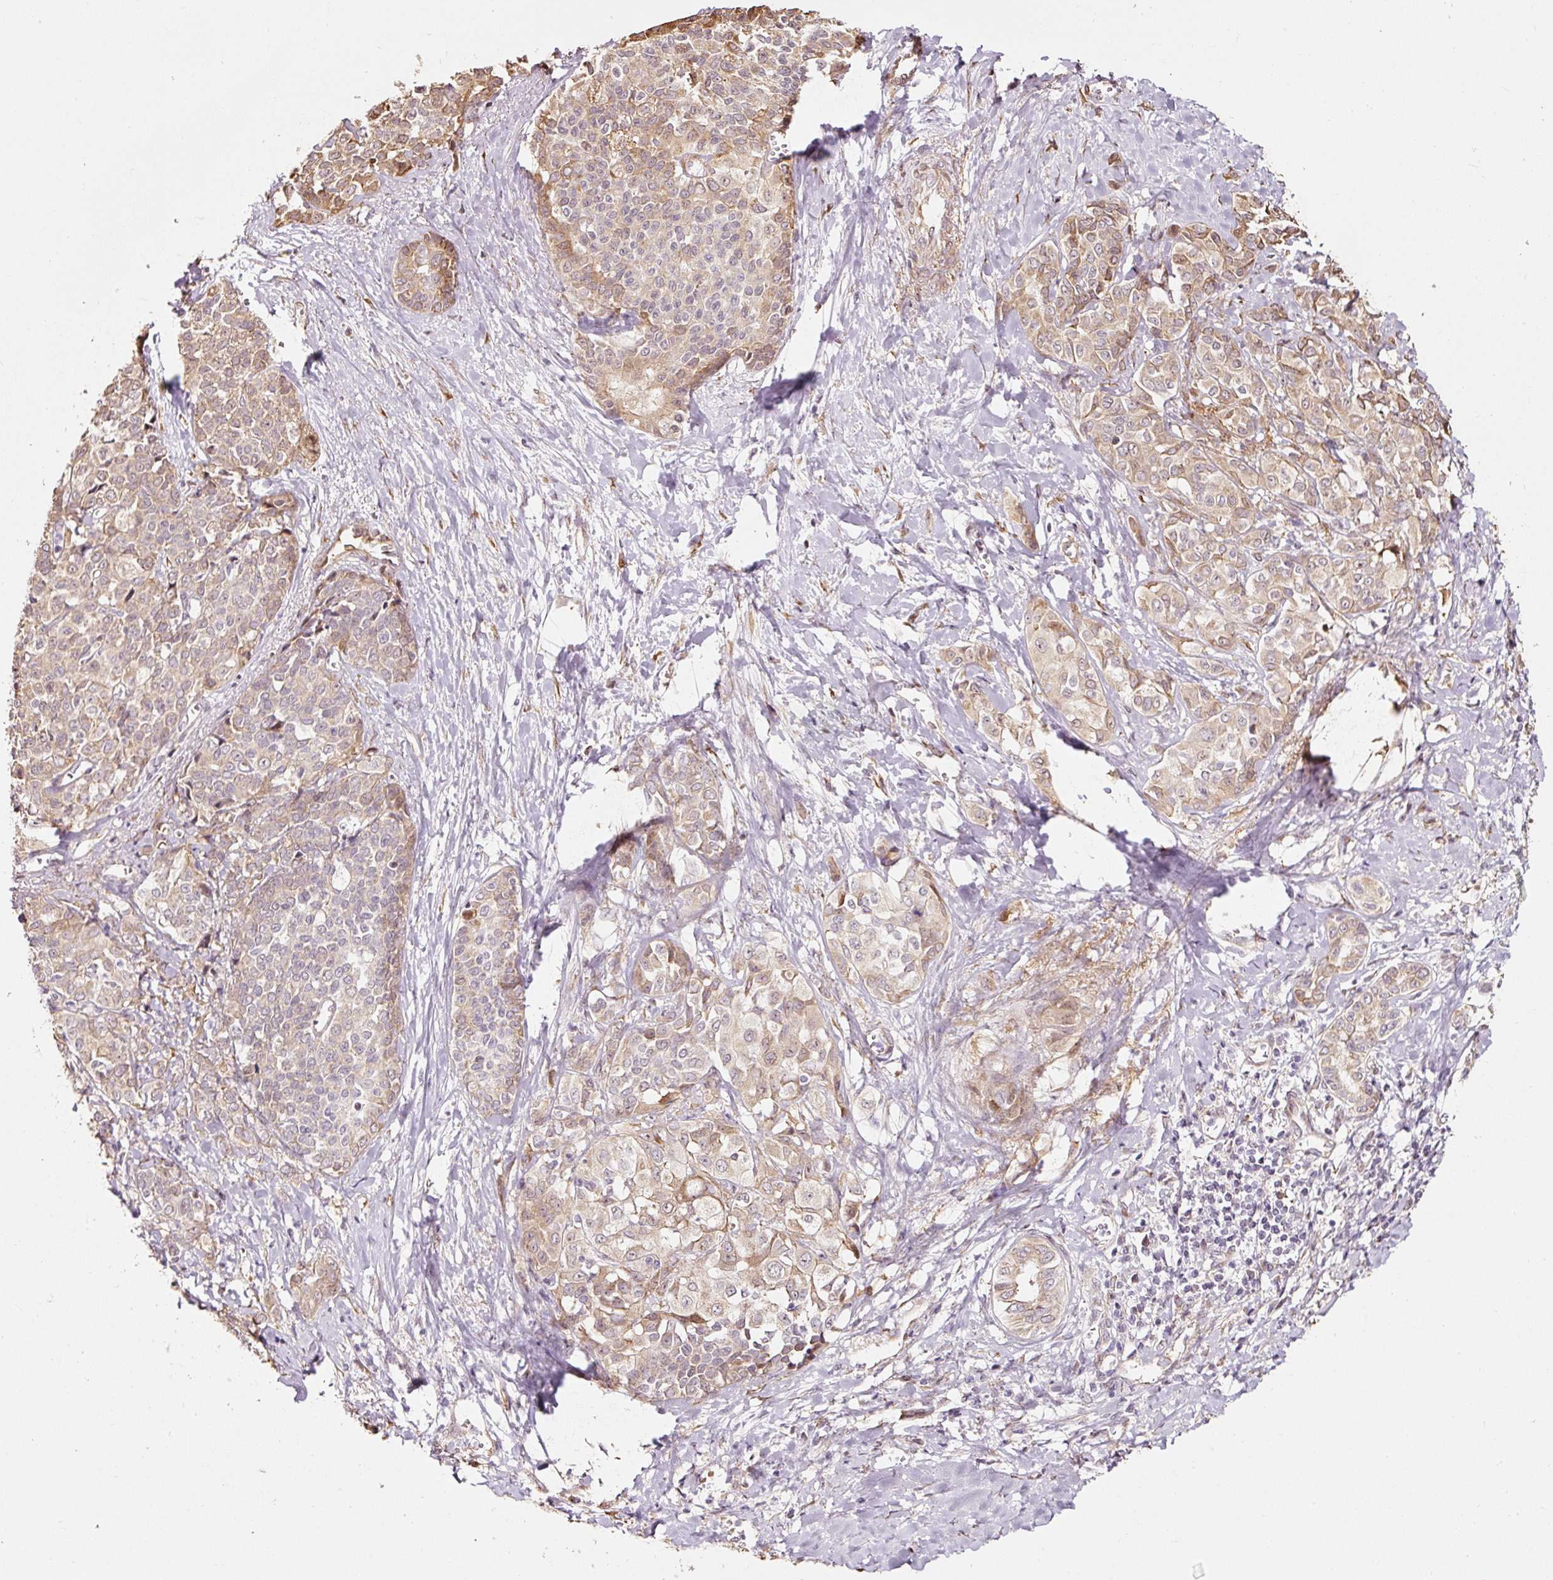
{"staining": {"intensity": "moderate", "quantity": "25%-75%", "location": "cytoplasmic/membranous"}, "tissue": "liver cancer", "cell_type": "Tumor cells", "image_type": "cancer", "snomed": [{"axis": "morphology", "description": "Cholangiocarcinoma"}, {"axis": "topography", "description": "Liver"}], "caption": "Cholangiocarcinoma (liver) stained with a brown dye displays moderate cytoplasmic/membranous positive staining in approximately 25%-75% of tumor cells.", "gene": "ETF1", "patient": {"sex": "female", "age": 77}}